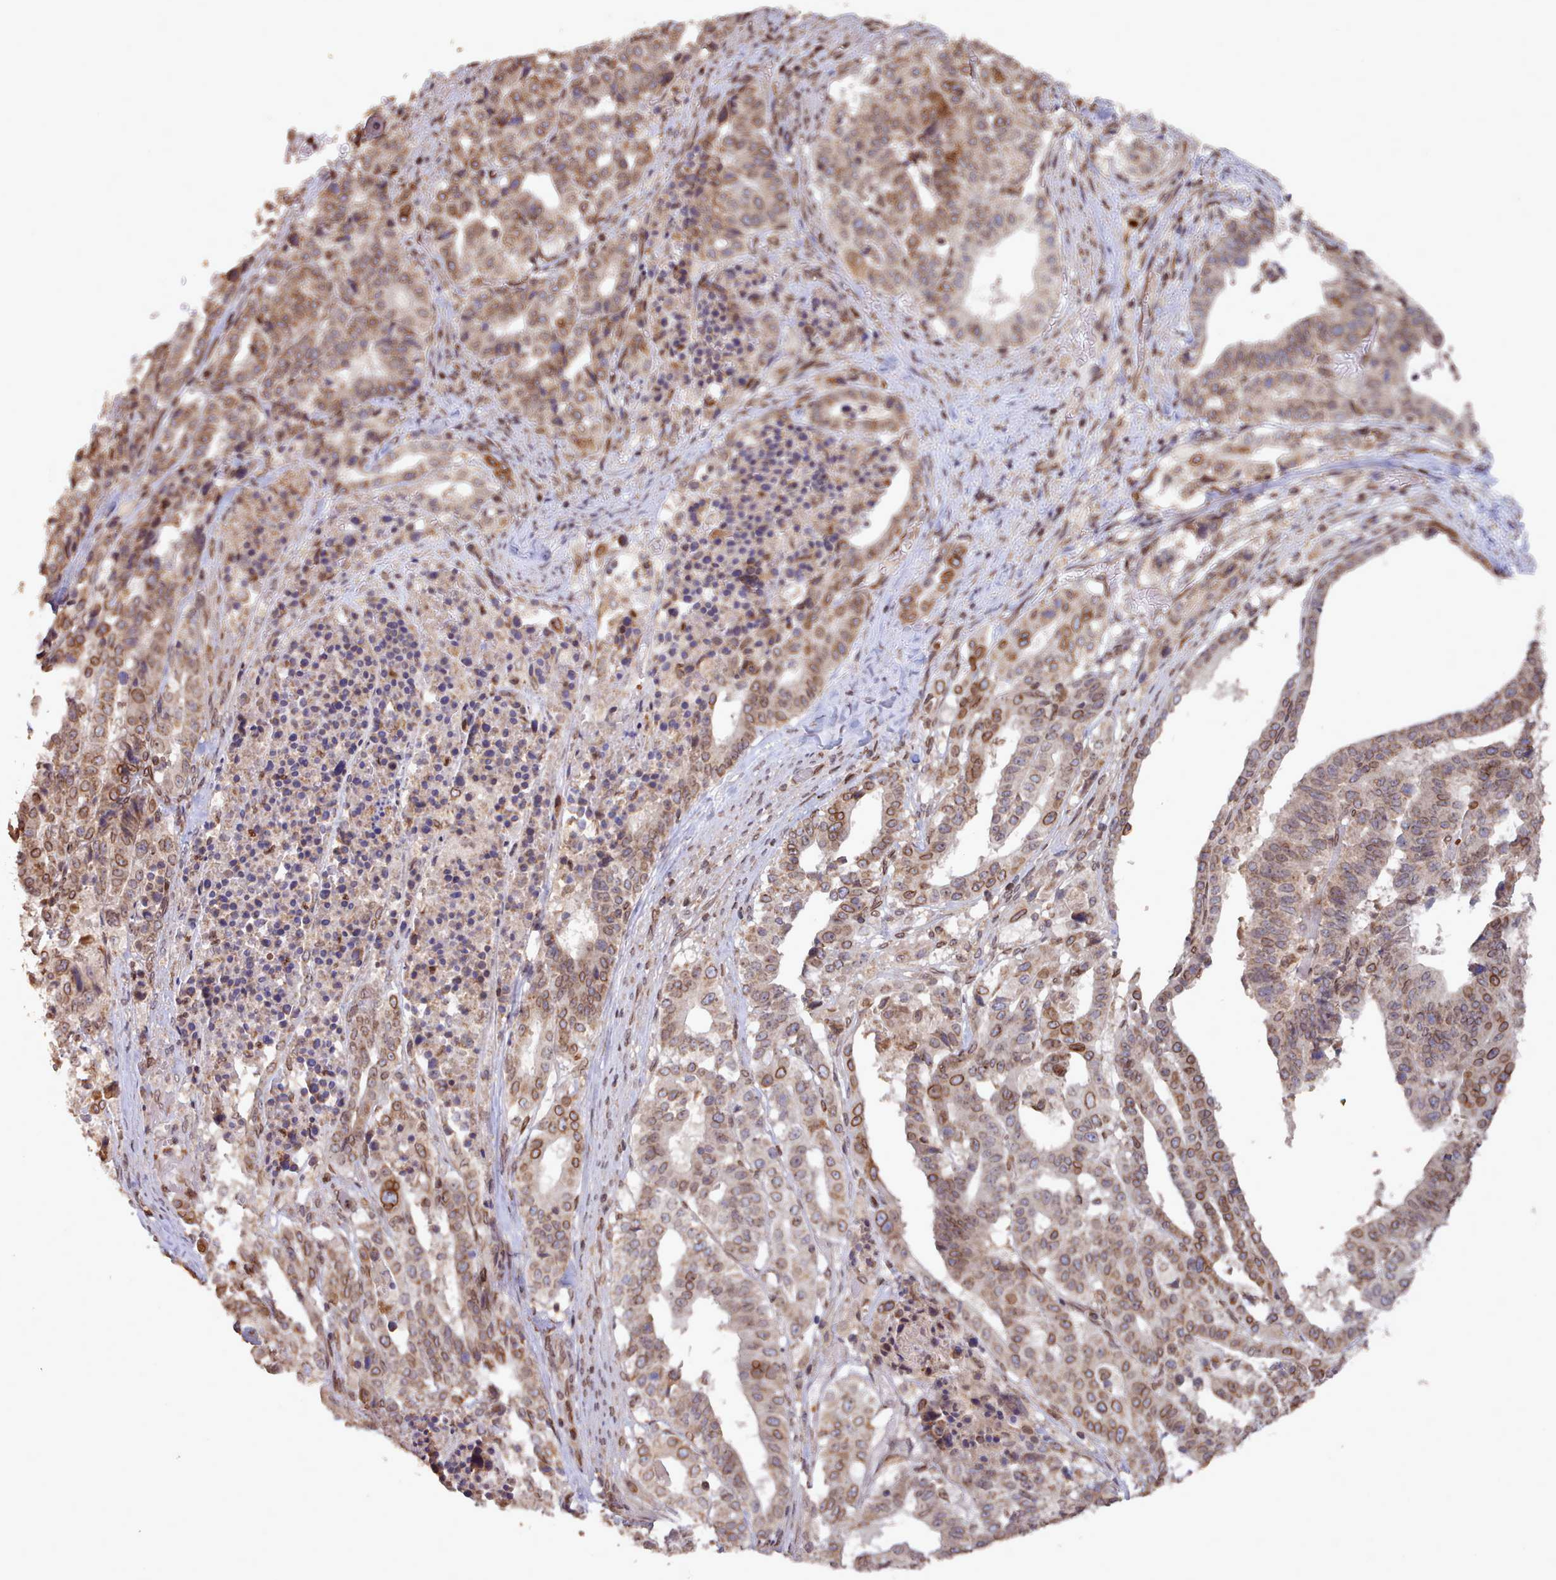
{"staining": {"intensity": "moderate", "quantity": ">75%", "location": "cytoplasmic/membranous,nuclear"}, "tissue": "stomach cancer", "cell_type": "Tumor cells", "image_type": "cancer", "snomed": [{"axis": "morphology", "description": "Adenocarcinoma, NOS"}, {"axis": "topography", "description": "Stomach"}], "caption": "Tumor cells exhibit medium levels of moderate cytoplasmic/membranous and nuclear expression in approximately >75% of cells in human stomach adenocarcinoma.", "gene": "TOR1AIP1", "patient": {"sex": "male", "age": 48}}